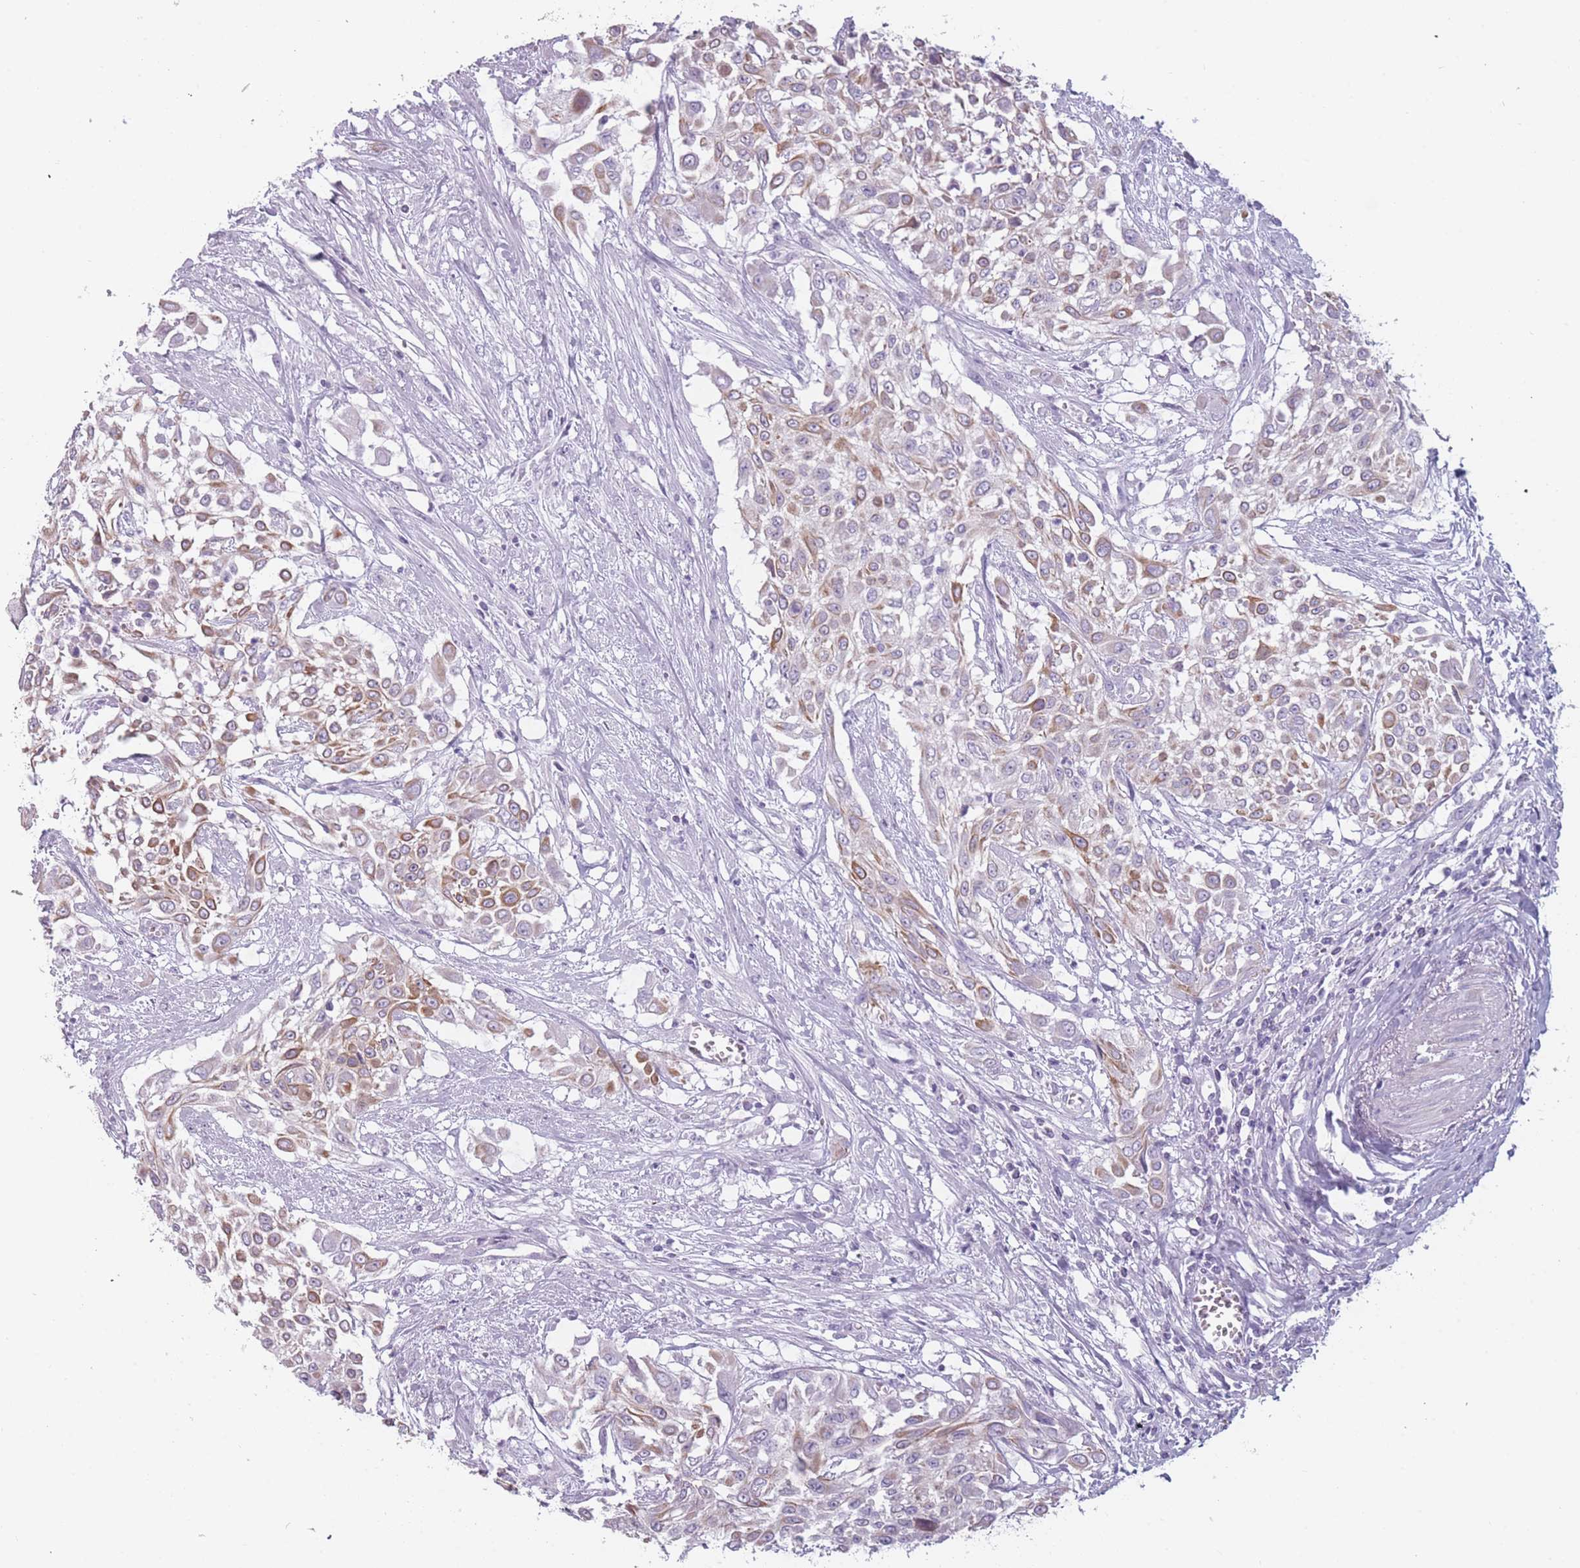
{"staining": {"intensity": "moderate", "quantity": "25%-75%", "location": "cytoplasmic/membranous"}, "tissue": "urothelial cancer", "cell_type": "Tumor cells", "image_type": "cancer", "snomed": [{"axis": "morphology", "description": "Urothelial carcinoma, High grade"}, {"axis": "topography", "description": "Urinary bladder"}], "caption": "Immunohistochemistry of high-grade urothelial carcinoma reveals medium levels of moderate cytoplasmic/membranous expression in approximately 25%-75% of tumor cells.", "gene": "PPFIA3", "patient": {"sex": "male", "age": 57}}